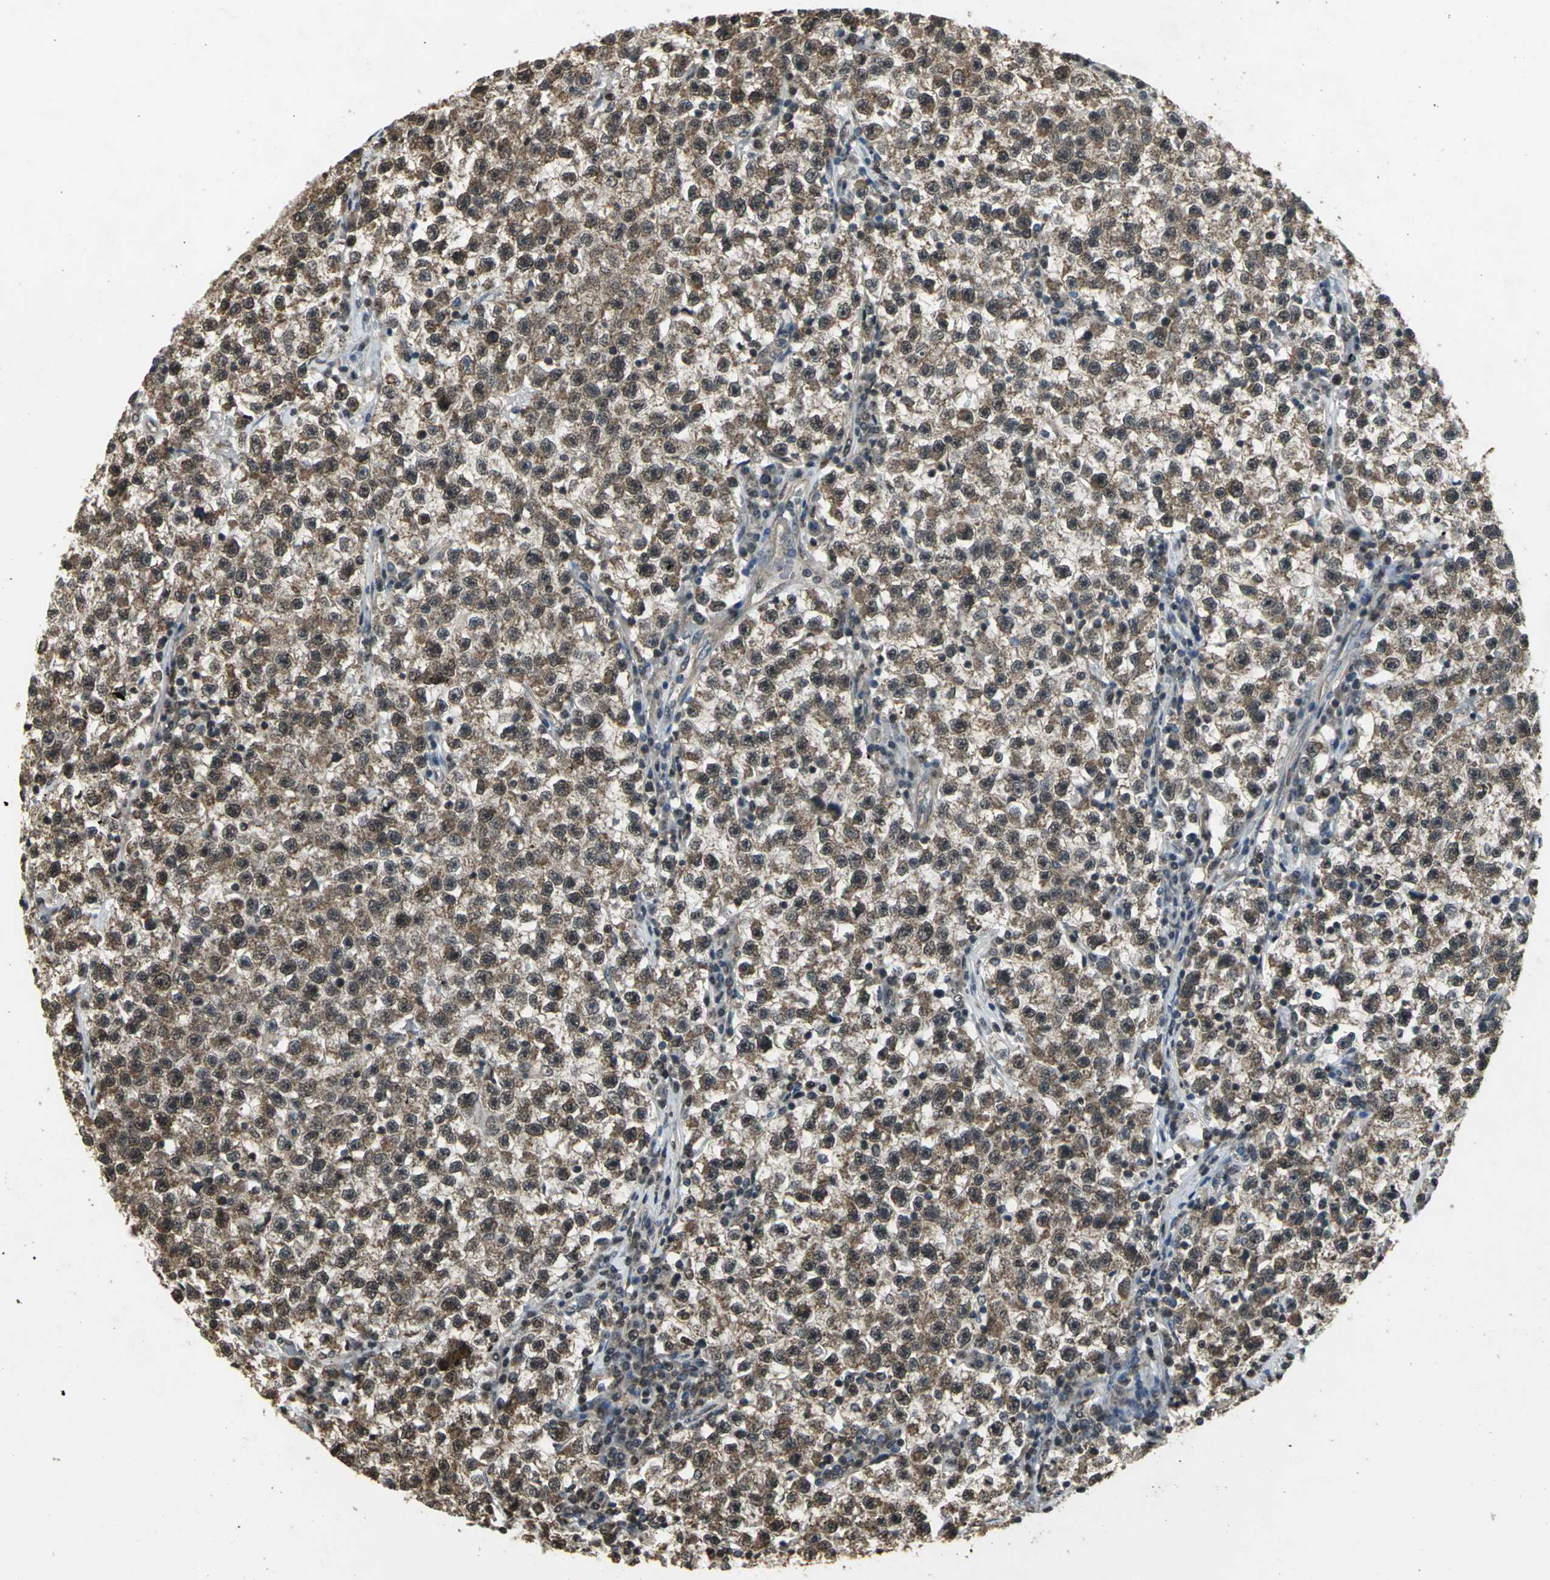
{"staining": {"intensity": "moderate", "quantity": ">75%", "location": "cytoplasmic/membranous,nuclear"}, "tissue": "testis cancer", "cell_type": "Tumor cells", "image_type": "cancer", "snomed": [{"axis": "morphology", "description": "Seminoma, NOS"}, {"axis": "topography", "description": "Testis"}], "caption": "A micrograph of human testis cancer (seminoma) stained for a protein shows moderate cytoplasmic/membranous and nuclear brown staining in tumor cells.", "gene": "AHR", "patient": {"sex": "male", "age": 22}}